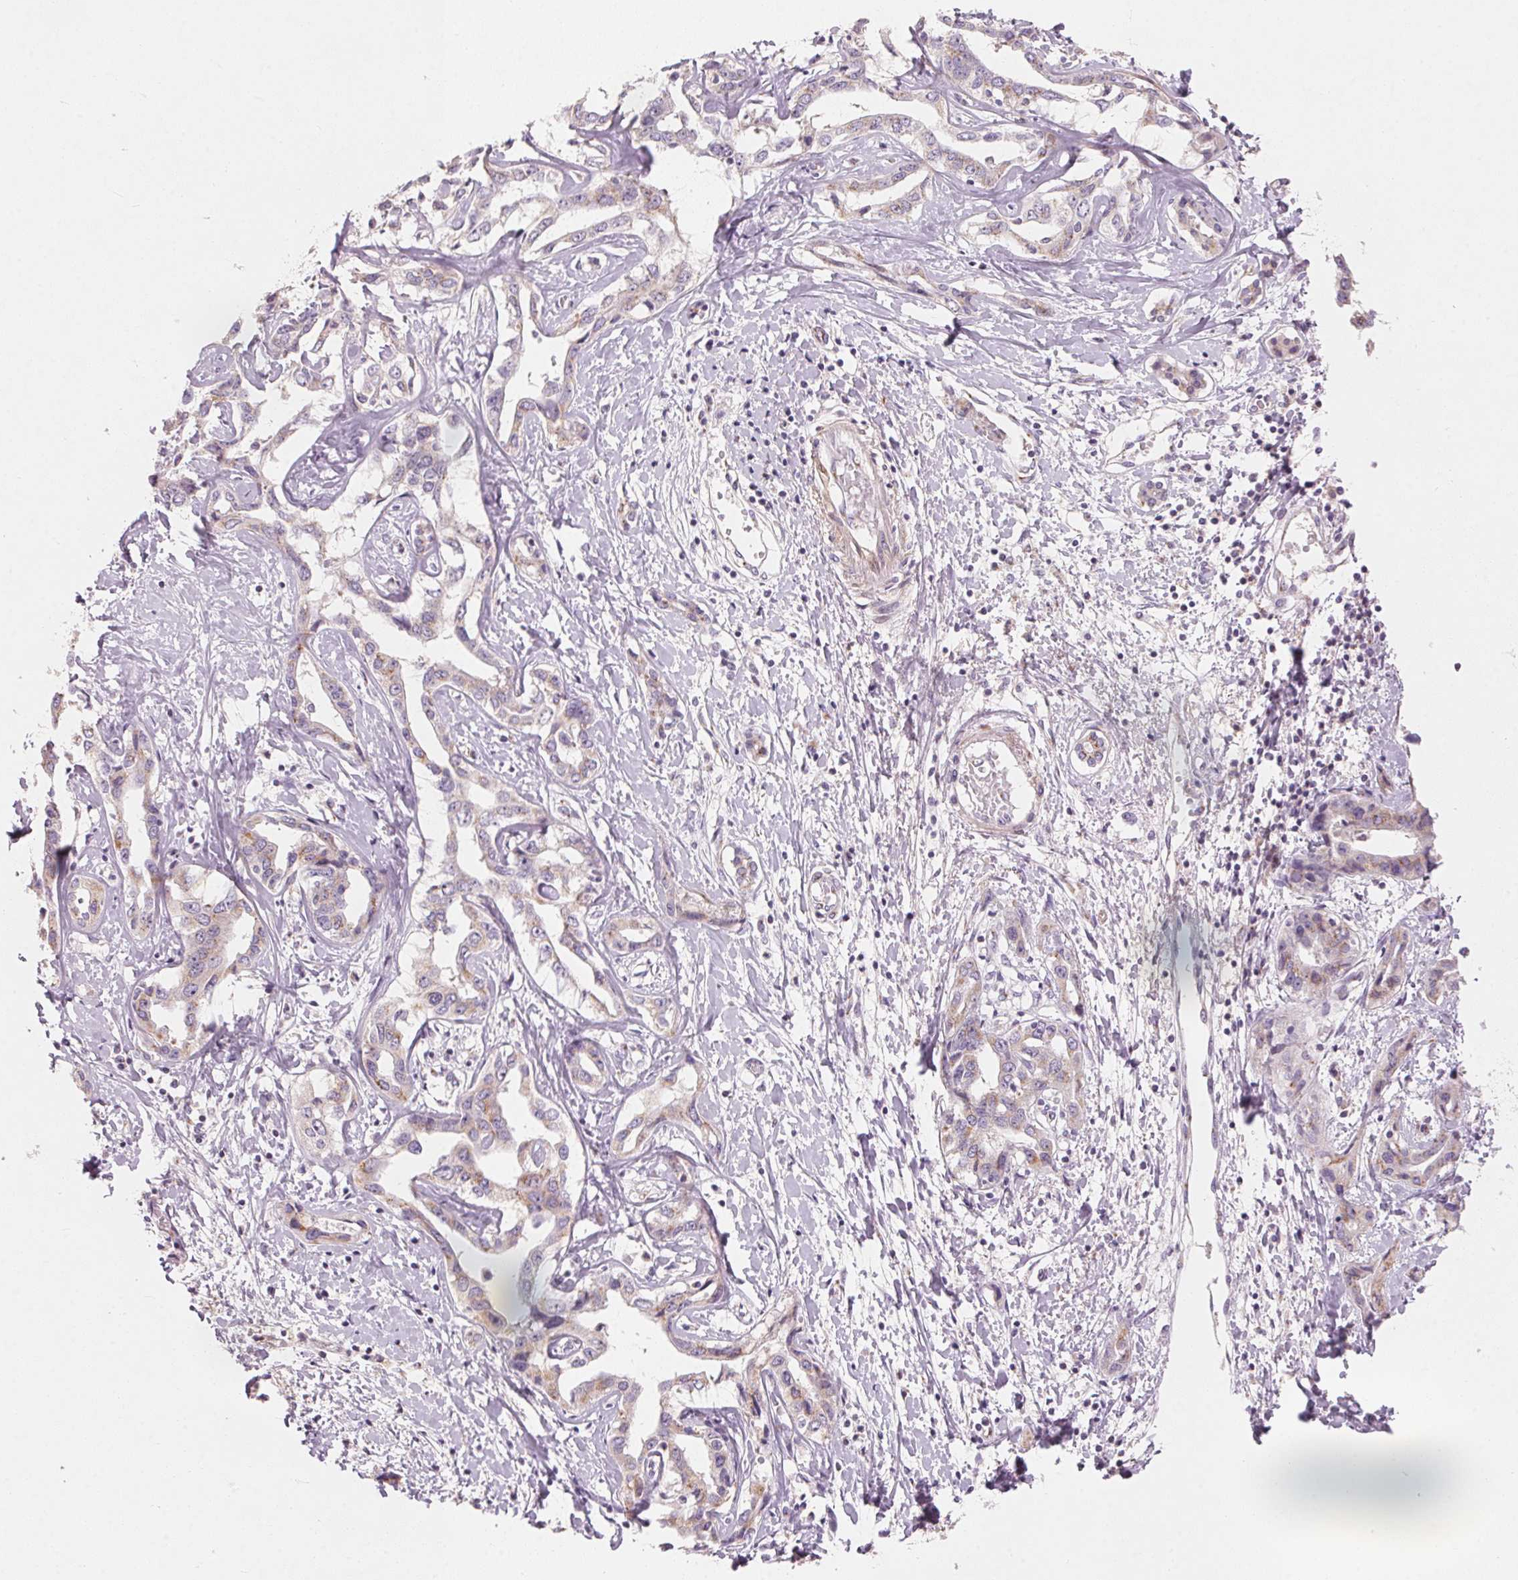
{"staining": {"intensity": "weak", "quantity": "<25%", "location": "cytoplasmic/membranous"}, "tissue": "liver cancer", "cell_type": "Tumor cells", "image_type": "cancer", "snomed": [{"axis": "morphology", "description": "Cholangiocarcinoma"}, {"axis": "topography", "description": "Liver"}], "caption": "IHC of human liver cancer reveals no staining in tumor cells.", "gene": "DRAM2", "patient": {"sex": "male", "age": 59}}